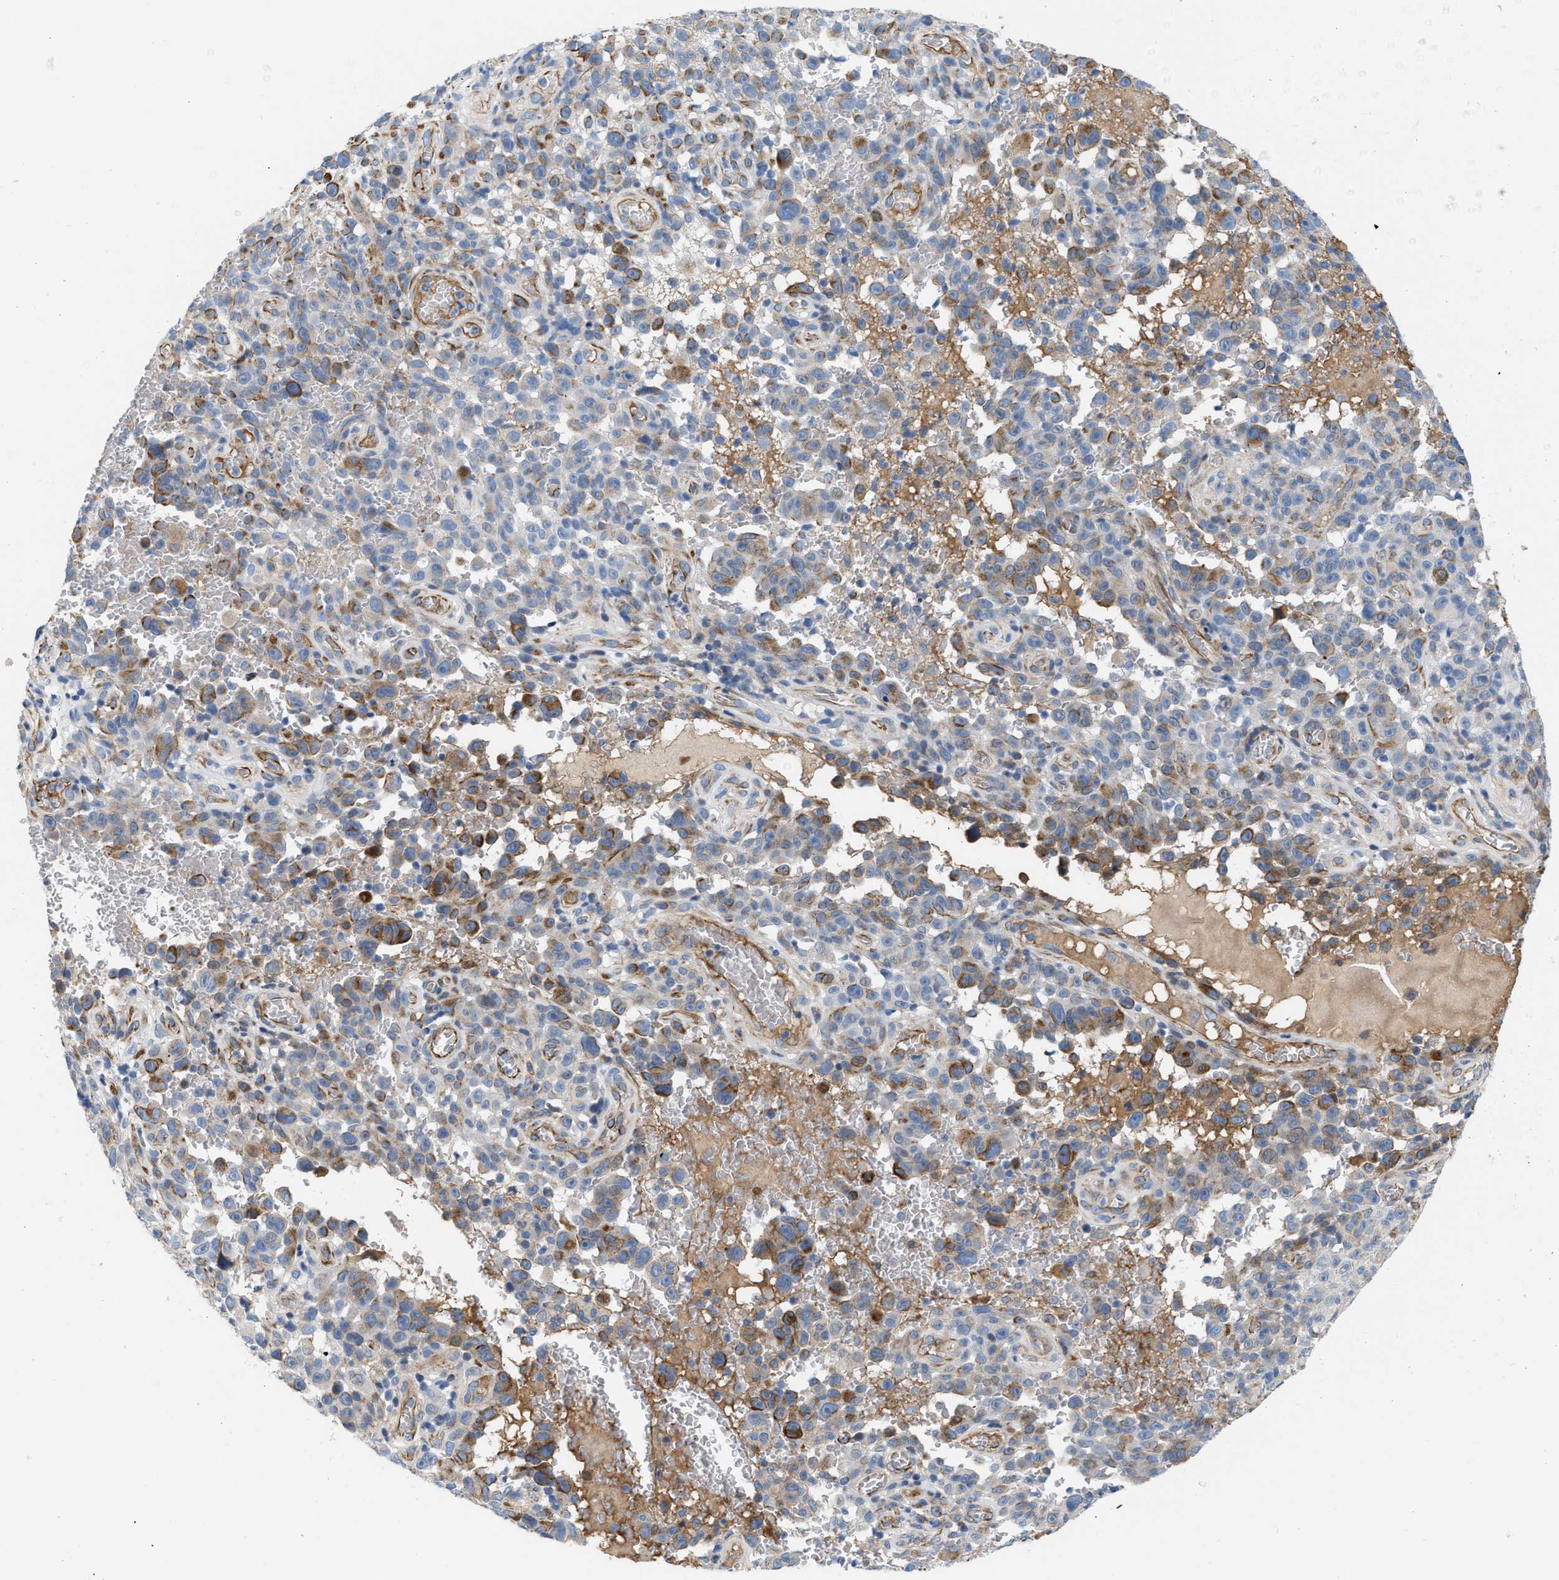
{"staining": {"intensity": "moderate", "quantity": "25%-75%", "location": "cytoplasmic/membranous"}, "tissue": "melanoma", "cell_type": "Tumor cells", "image_type": "cancer", "snomed": [{"axis": "morphology", "description": "Malignant melanoma, NOS"}, {"axis": "topography", "description": "Skin"}], "caption": "Melanoma stained with a protein marker displays moderate staining in tumor cells.", "gene": "TFPI", "patient": {"sex": "female", "age": 82}}